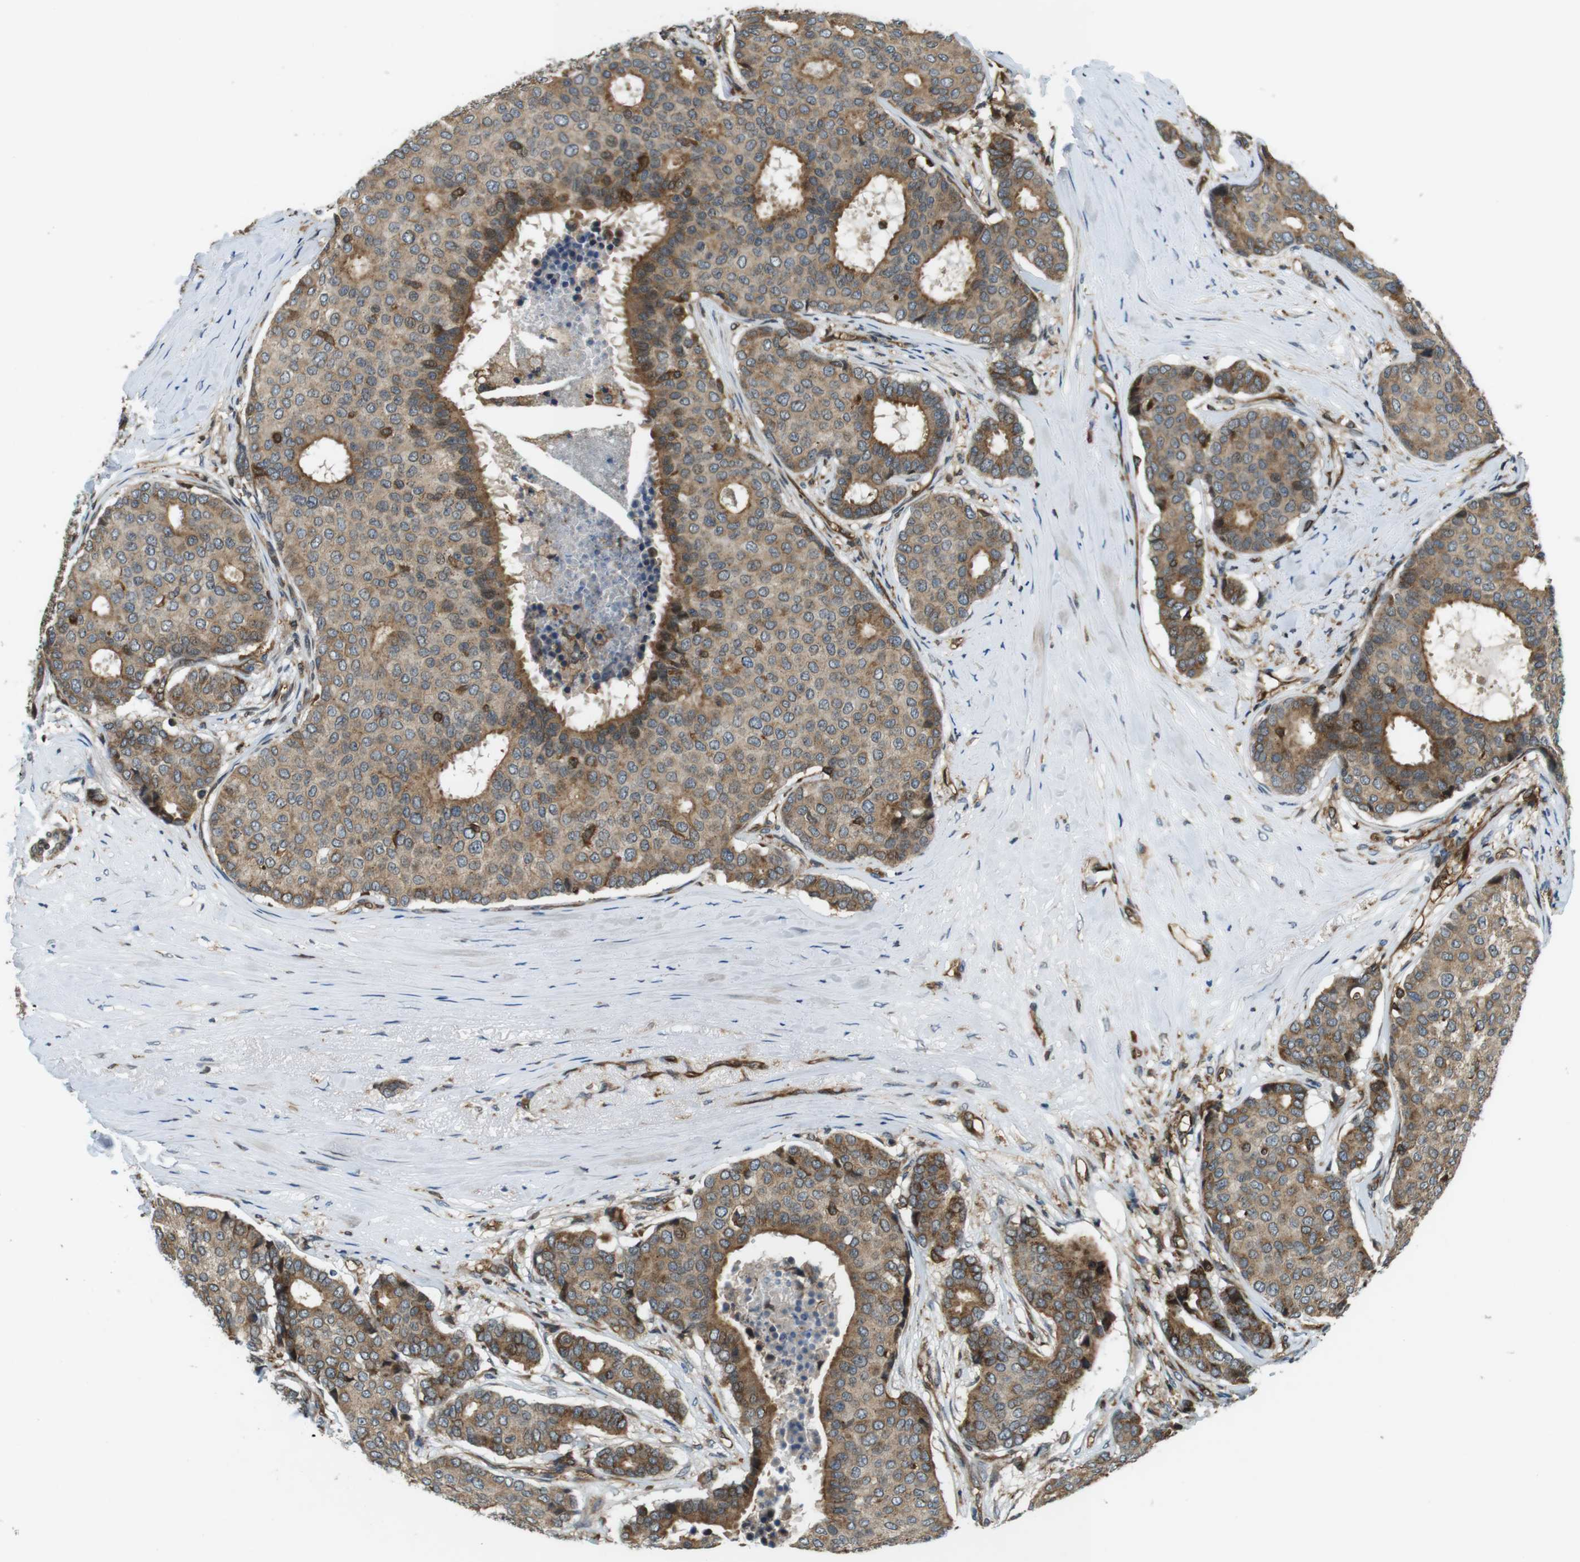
{"staining": {"intensity": "moderate", "quantity": ">75%", "location": "cytoplasmic/membranous"}, "tissue": "breast cancer", "cell_type": "Tumor cells", "image_type": "cancer", "snomed": [{"axis": "morphology", "description": "Duct carcinoma"}, {"axis": "topography", "description": "Breast"}], "caption": "Protein expression analysis of breast invasive ductal carcinoma exhibits moderate cytoplasmic/membranous expression in about >75% of tumor cells.", "gene": "PALD1", "patient": {"sex": "female", "age": 75}}